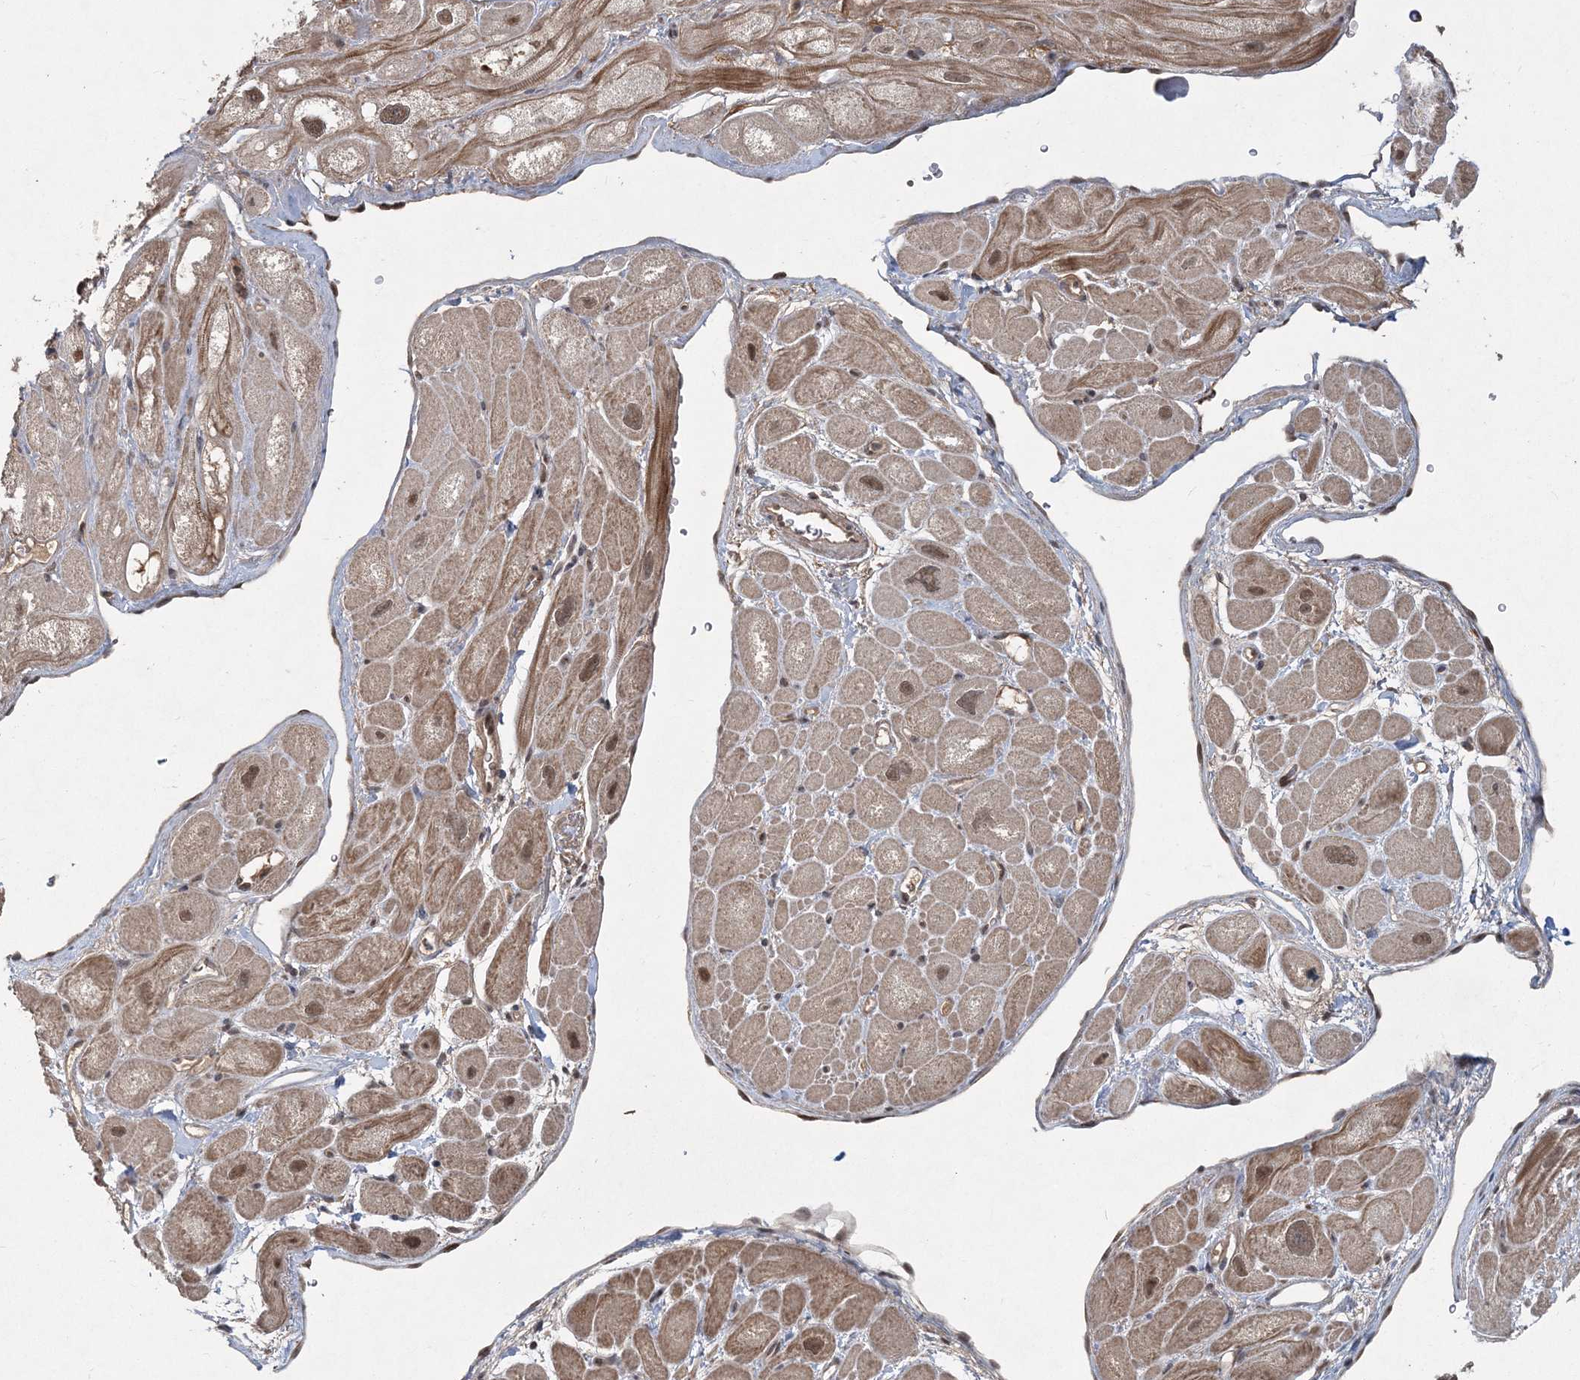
{"staining": {"intensity": "moderate", "quantity": ">75%", "location": "cytoplasmic/membranous,nuclear"}, "tissue": "heart muscle", "cell_type": "Cardiomyocytes", "image_type": "normal", "snomed": [{"axis": "morphology", "description": "Normal tissue, NOS"}, {"axis": "topography", "description": "Heart"}], "caption": "This is an image of immunohistochemistry (IHC) staining of unremarkable heart muscle, which shows moderate expression in the cytoplasmic/membranous,nuclear of cardiomyocytes.", "gene": "COPS7B", "patient": {"sex": "male", "age": 49}}